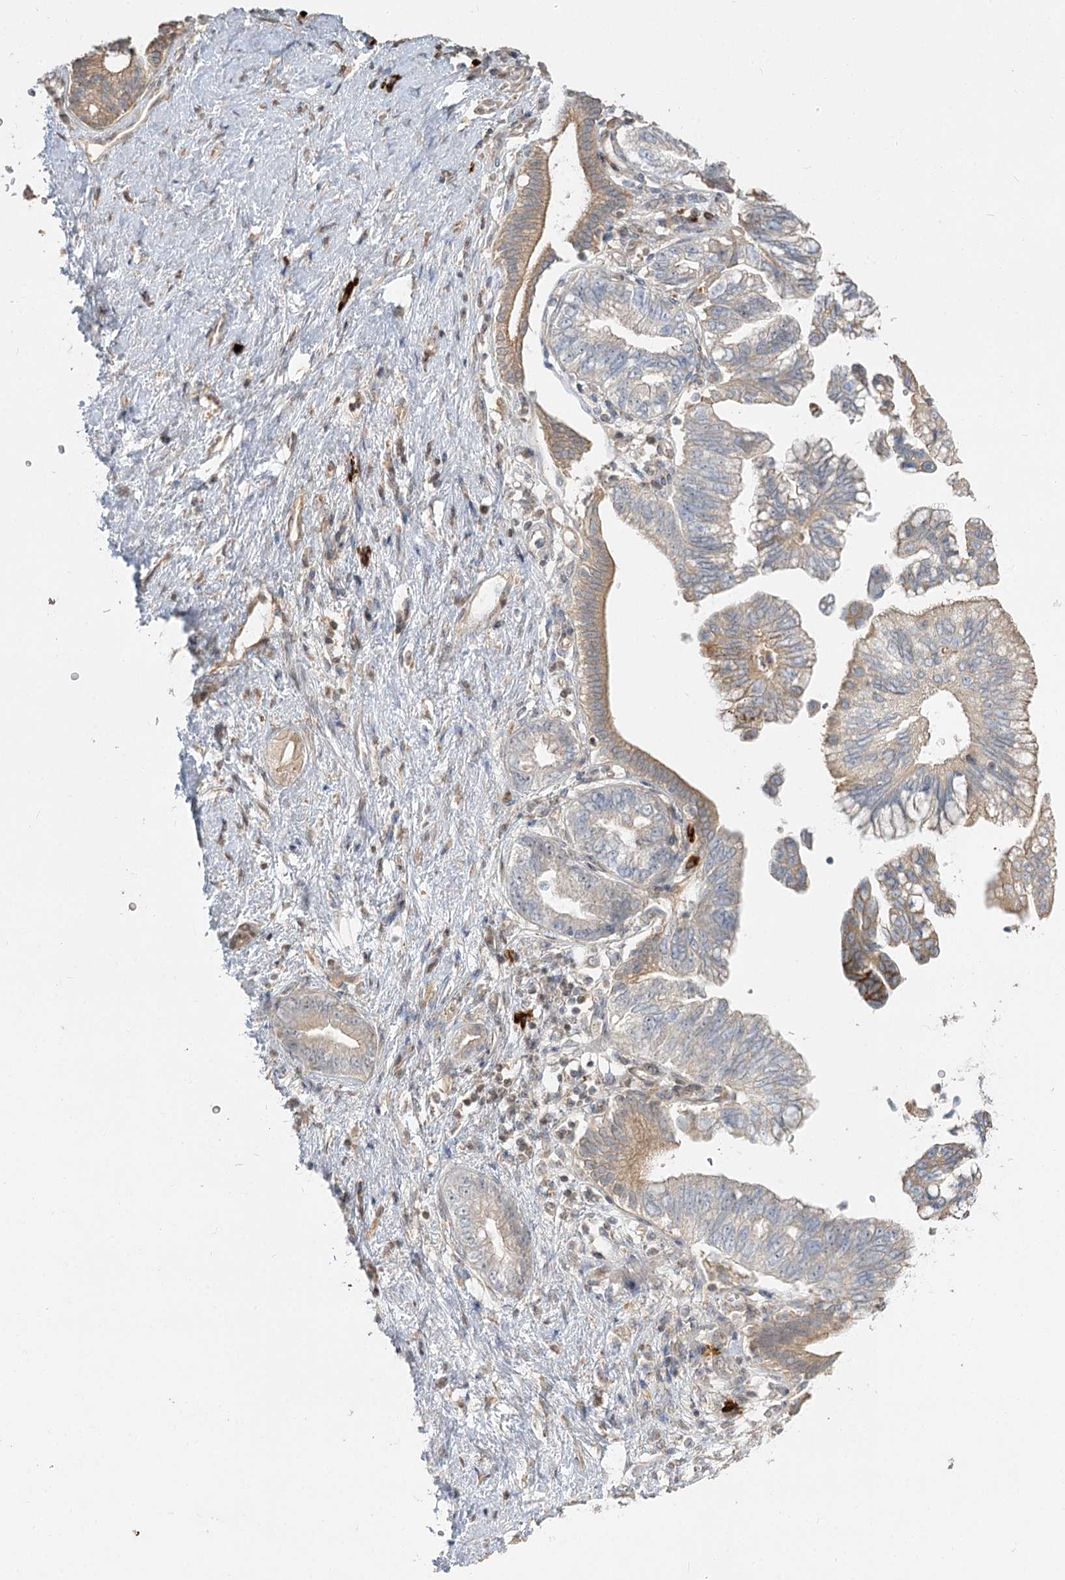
{"staining": {"intensity": "weak", "quantity": "25%-75%", "location": "cytoplasmic/membranous"}, "tissue": "pancreatic cancer", "cell_type": "Tumor cells", "image_type": "cancer", "snomed": [{"axis": "morphology", "description": "Adenocarcinoma, NOS"}, {"axis": "topography", "description": "Pancreas"}], "caption": "DAB immunohistochemical staining of pancreatic cancer (adenocarcinoma) displays weak cytoplasmic/membranous protein staining in about 25%-75% of tumor cells.", "gene": "GUCY2C", "patient": {"sex": "female", "age": 73}}